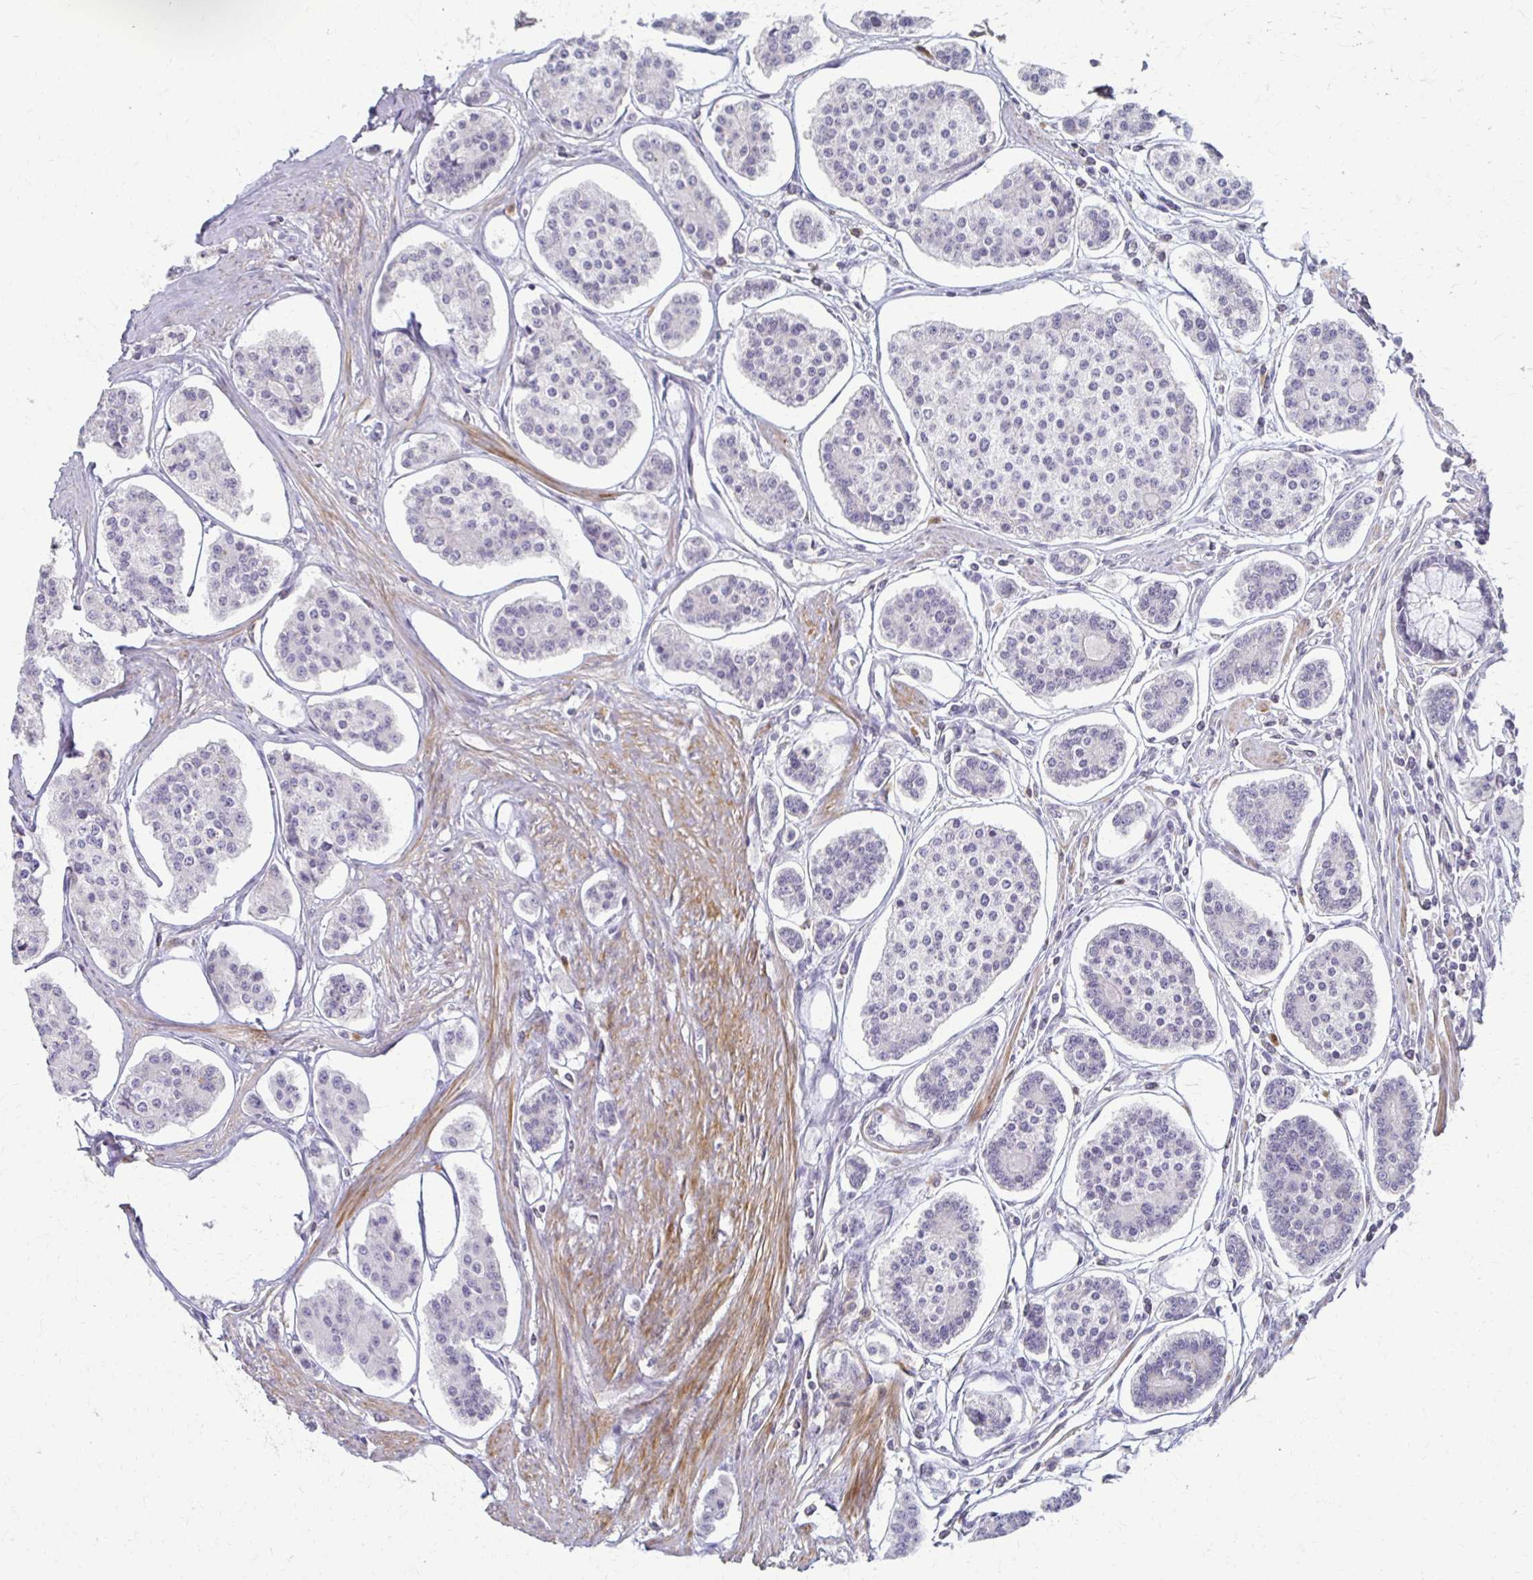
{"staining": {"intensity": "negative", "quantity": "none", "location": "none"}, "tissue": "carcinoid", "cell_type": "Tumor cells", "image_type": "cancer", "snomed": [{"axis": "morphology", "description": "Carcinoid, malignant, NOS"}, {"axis": "topography", "description": "Small intestine"}], "caption": "This is an IHC micrograph of carcinoid. There is no positivity in tumor cells.", "gene": "FOXO4", "patient": {"sex": "female", "age": 65}}